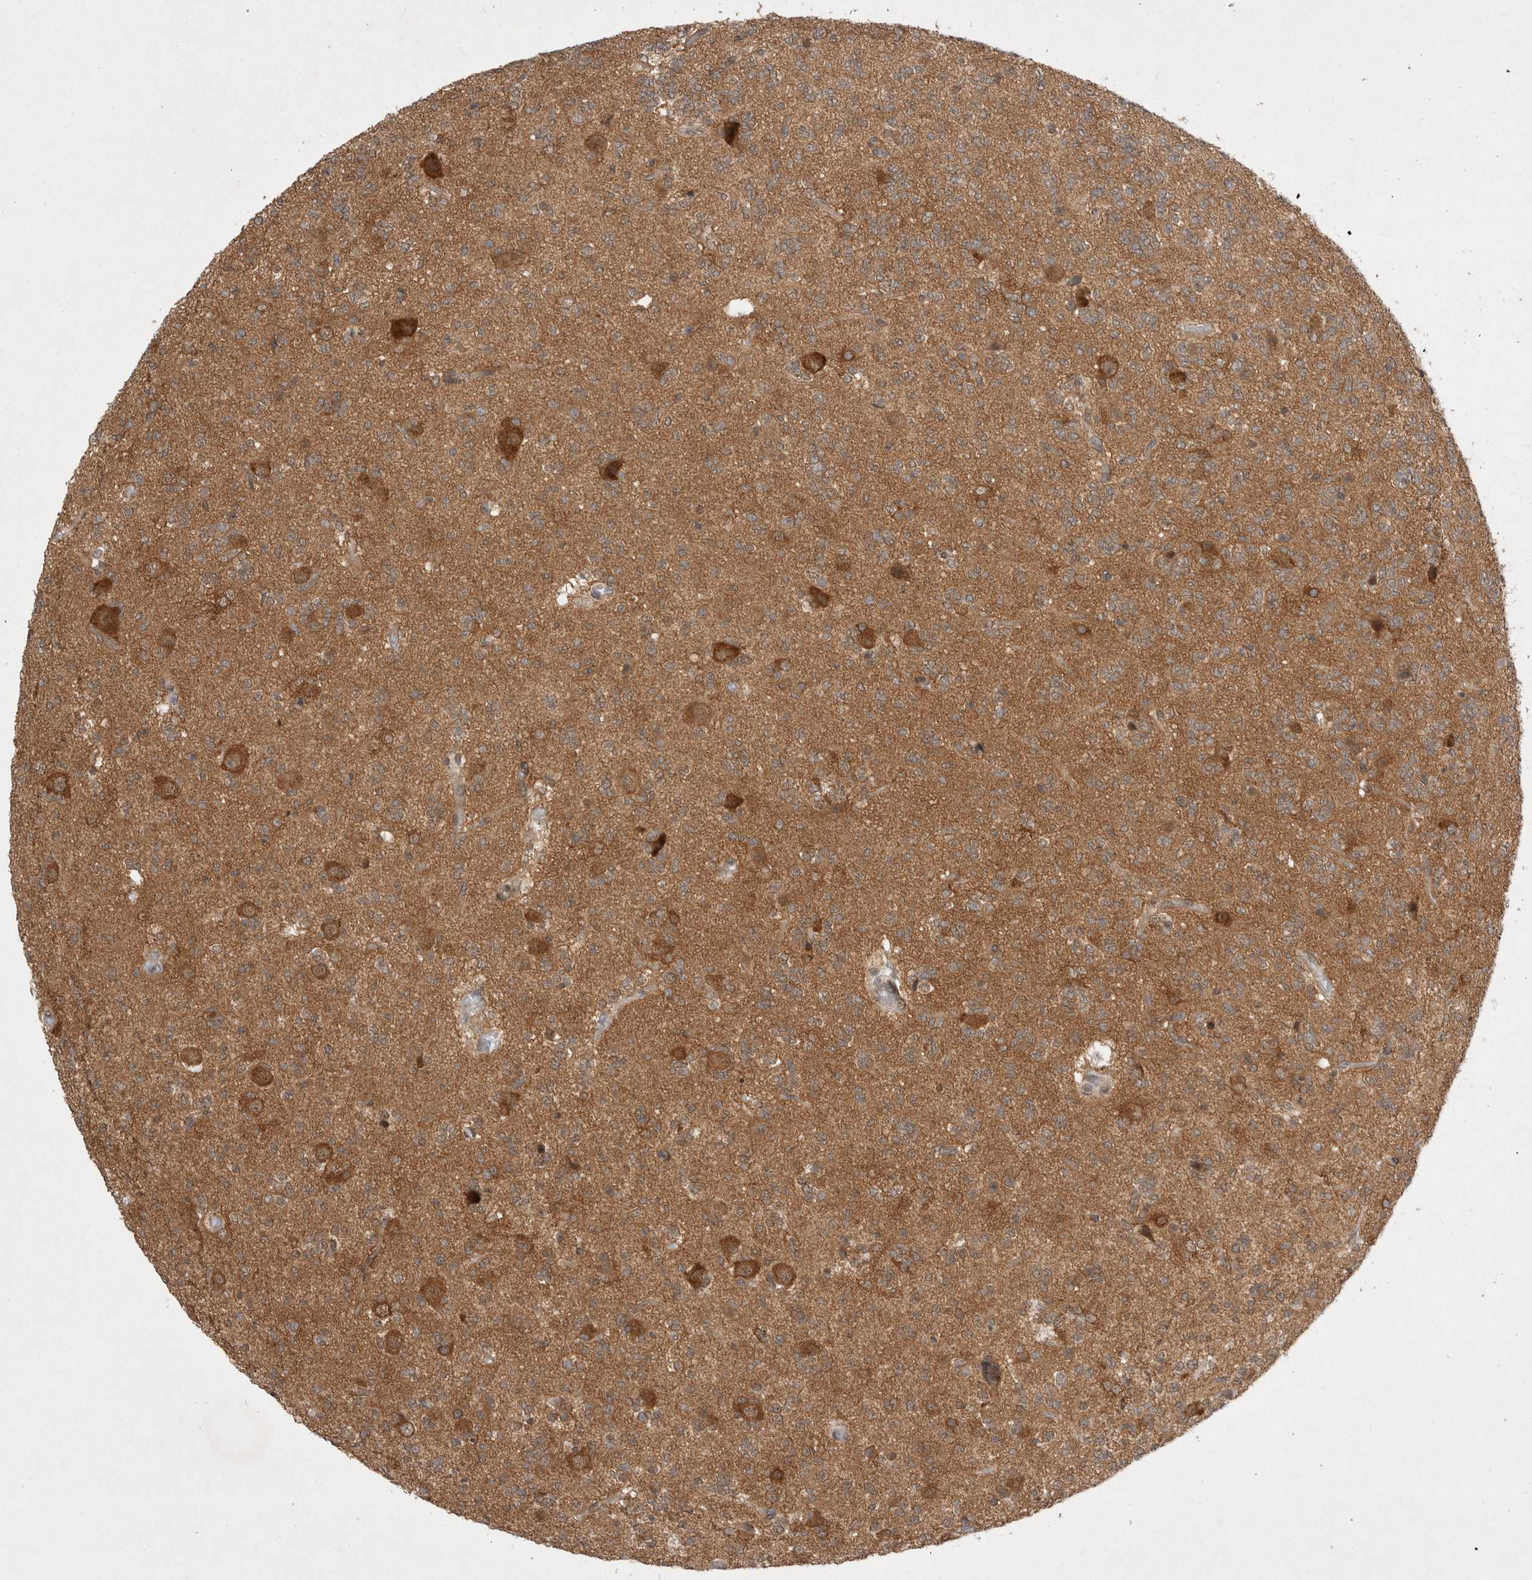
{"staining": {"intensity": "moderate", "quantity": ">75%", "location": "cytoplasmic/membranous"}, "tissue": "glioma", "cell_type": "Tumor cells", "image_type": "cancer", "snomed": [{"axis": "morphology", "description": "Glioma, malignant, Low grade"}, {"axis": "topography", "description": "Brain"}], "caption": "A brown stain labels moderate cytoplasmic/membranous expression of a protein in malignant glioma (low-grade) tumor cells.", "gene": "WIPF2", "patient": {"sex": "male", "age": 38}}